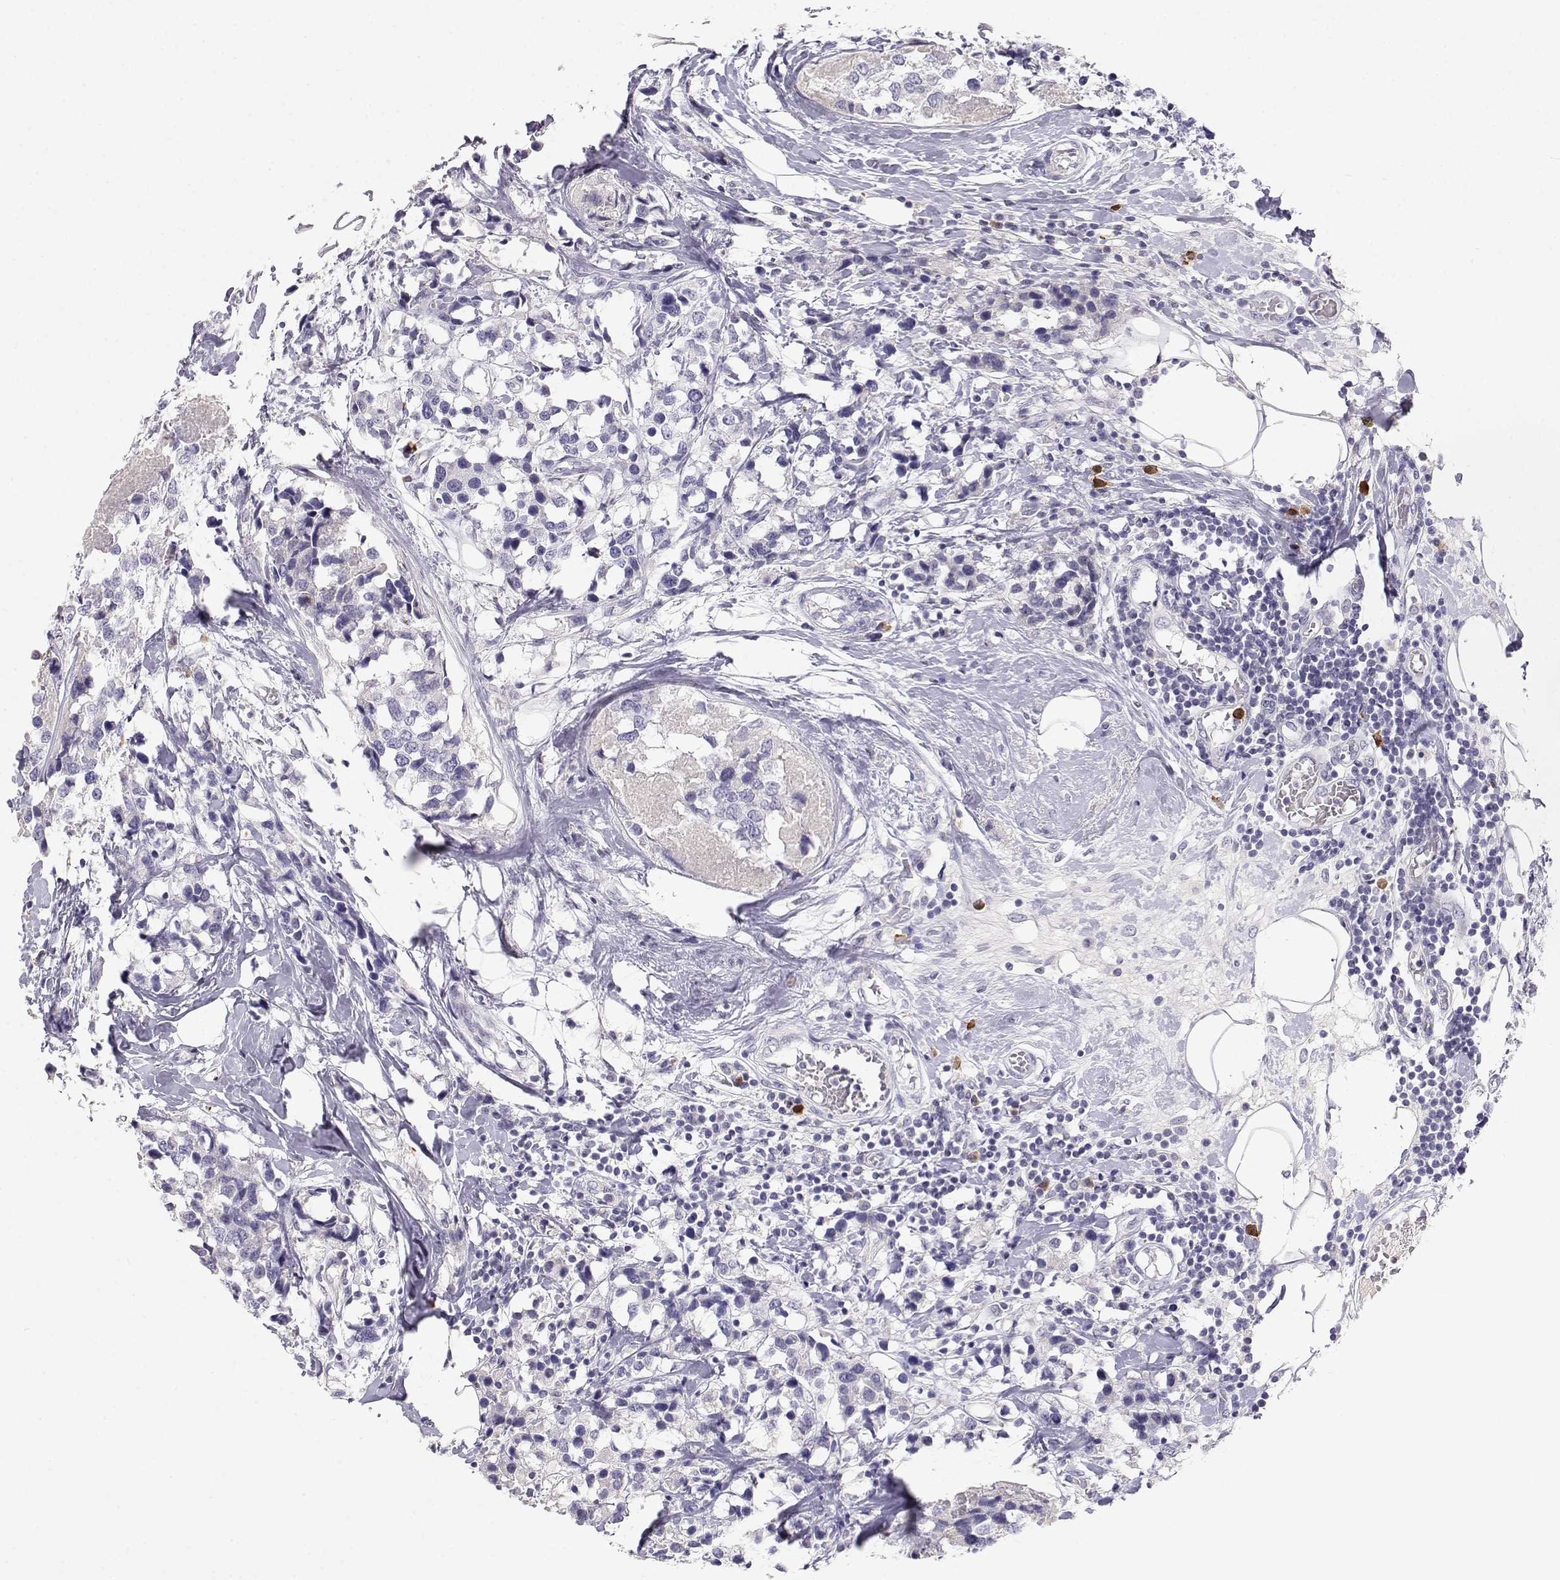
{"staining": {"intensity": "negative", "quantity": "none", "location": "none"}, "tissue": "breast cancer", "cell_type": "Tumor cells", "image_type": "cancer", "snomed": [{"axis": "morphology", "description": "Lobular carcinoma"}, {"axis": "topography", "description": "Breast"}], "caption": "Tumor cells show no significant protein expression in breast cancer.", "gene": "CDHR1", "patient": {"sex": "female", "age": 59}}